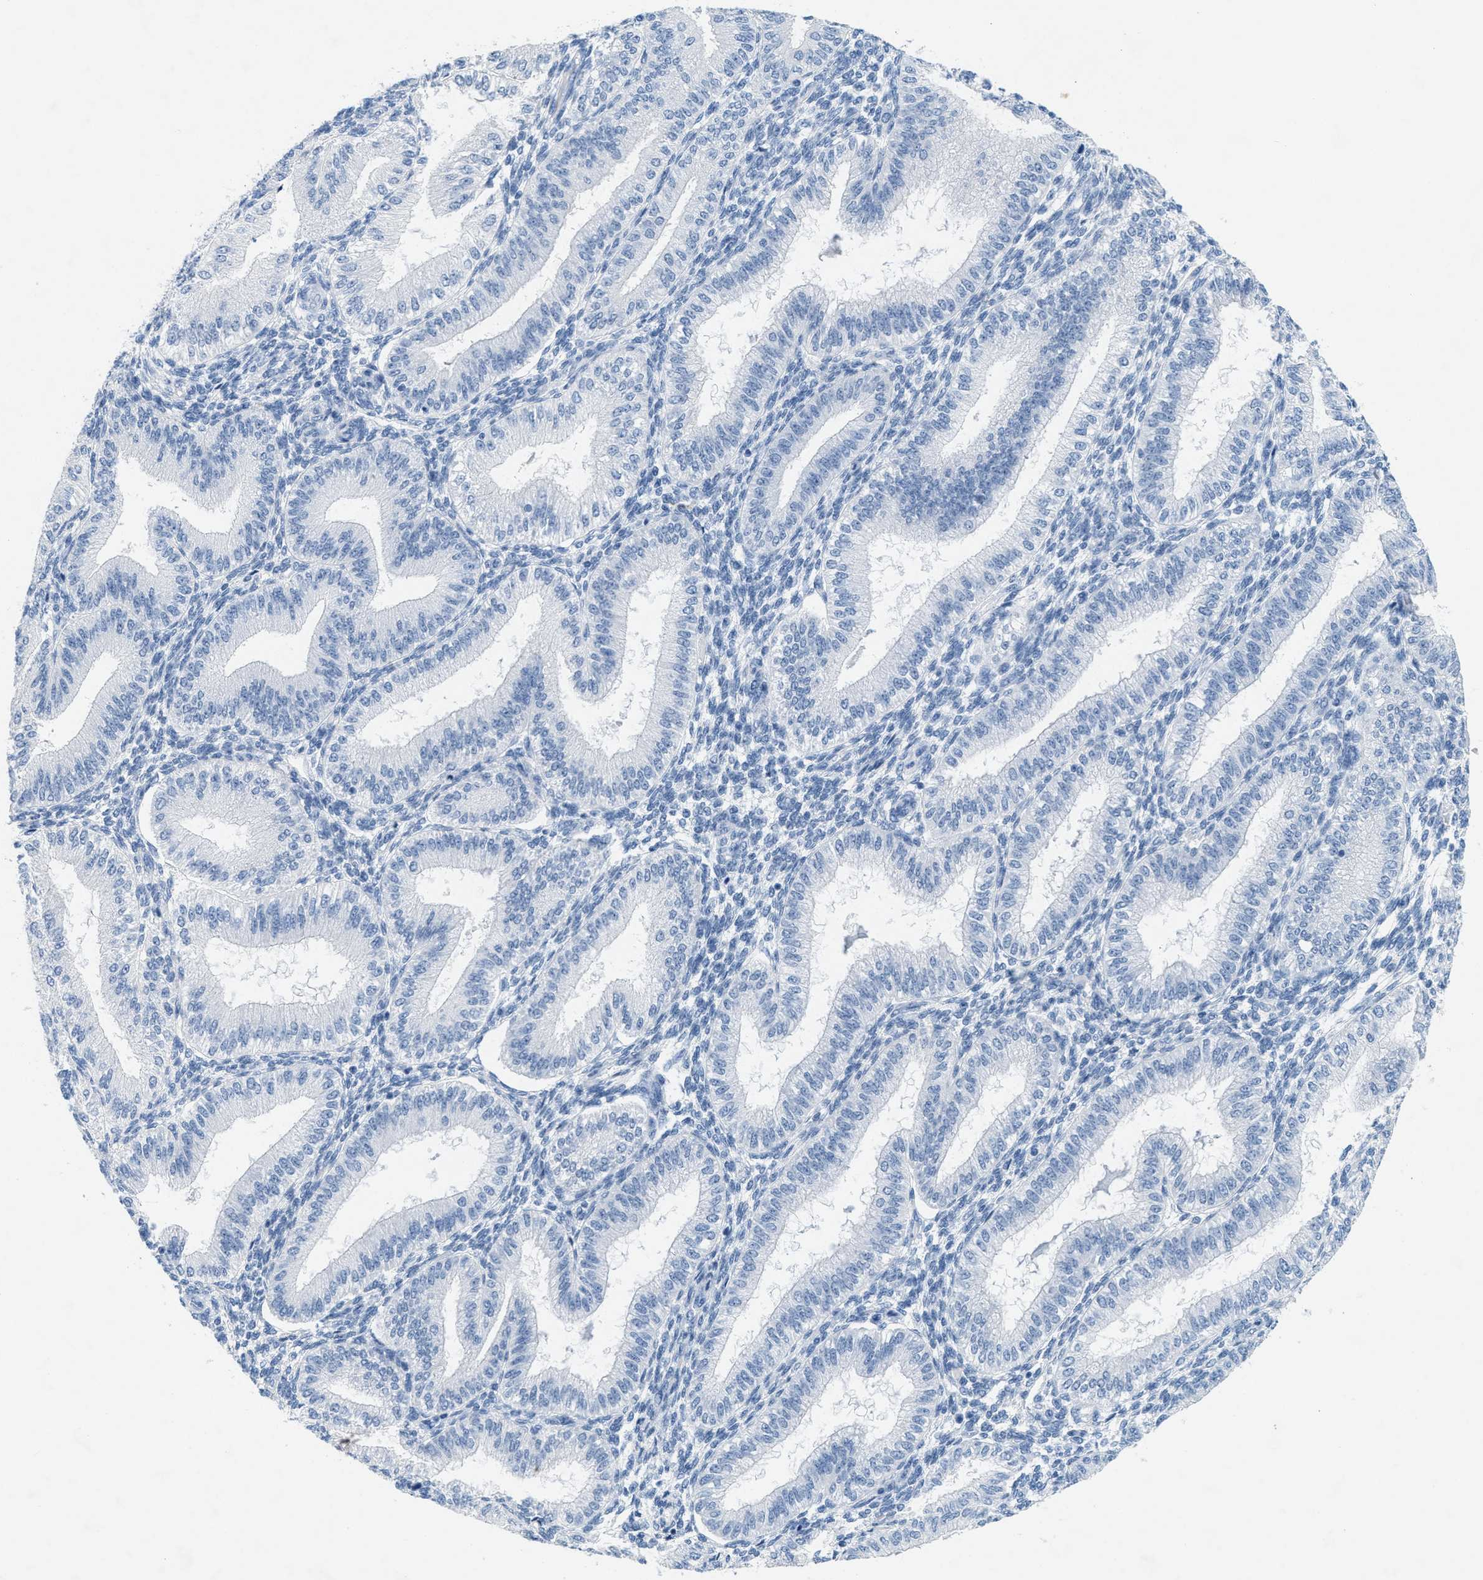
{"staining": {"intensity": "negative", "quantity": "none", "location": "none"}, "tissue": "endometrium", "cell_type": "Cells in endometrial stroma", "image_type": "normal", "snomed": [{"axis": "morphology", "description": "Normal tissue, NOS"}, {"axis": "topography", "description": "Endometrium"}], "caption": "Immunohistochemical staining of unremarkable human endometrium reveals no significant positivity in cells in endometrial stroma. (DAB (3,3'-diaminobenzidine) immunohistochemistry (IHC) with hematoxylin counter stain).", "gene": "GPM6A", "patient": {"sex": "female", "age": 39}}